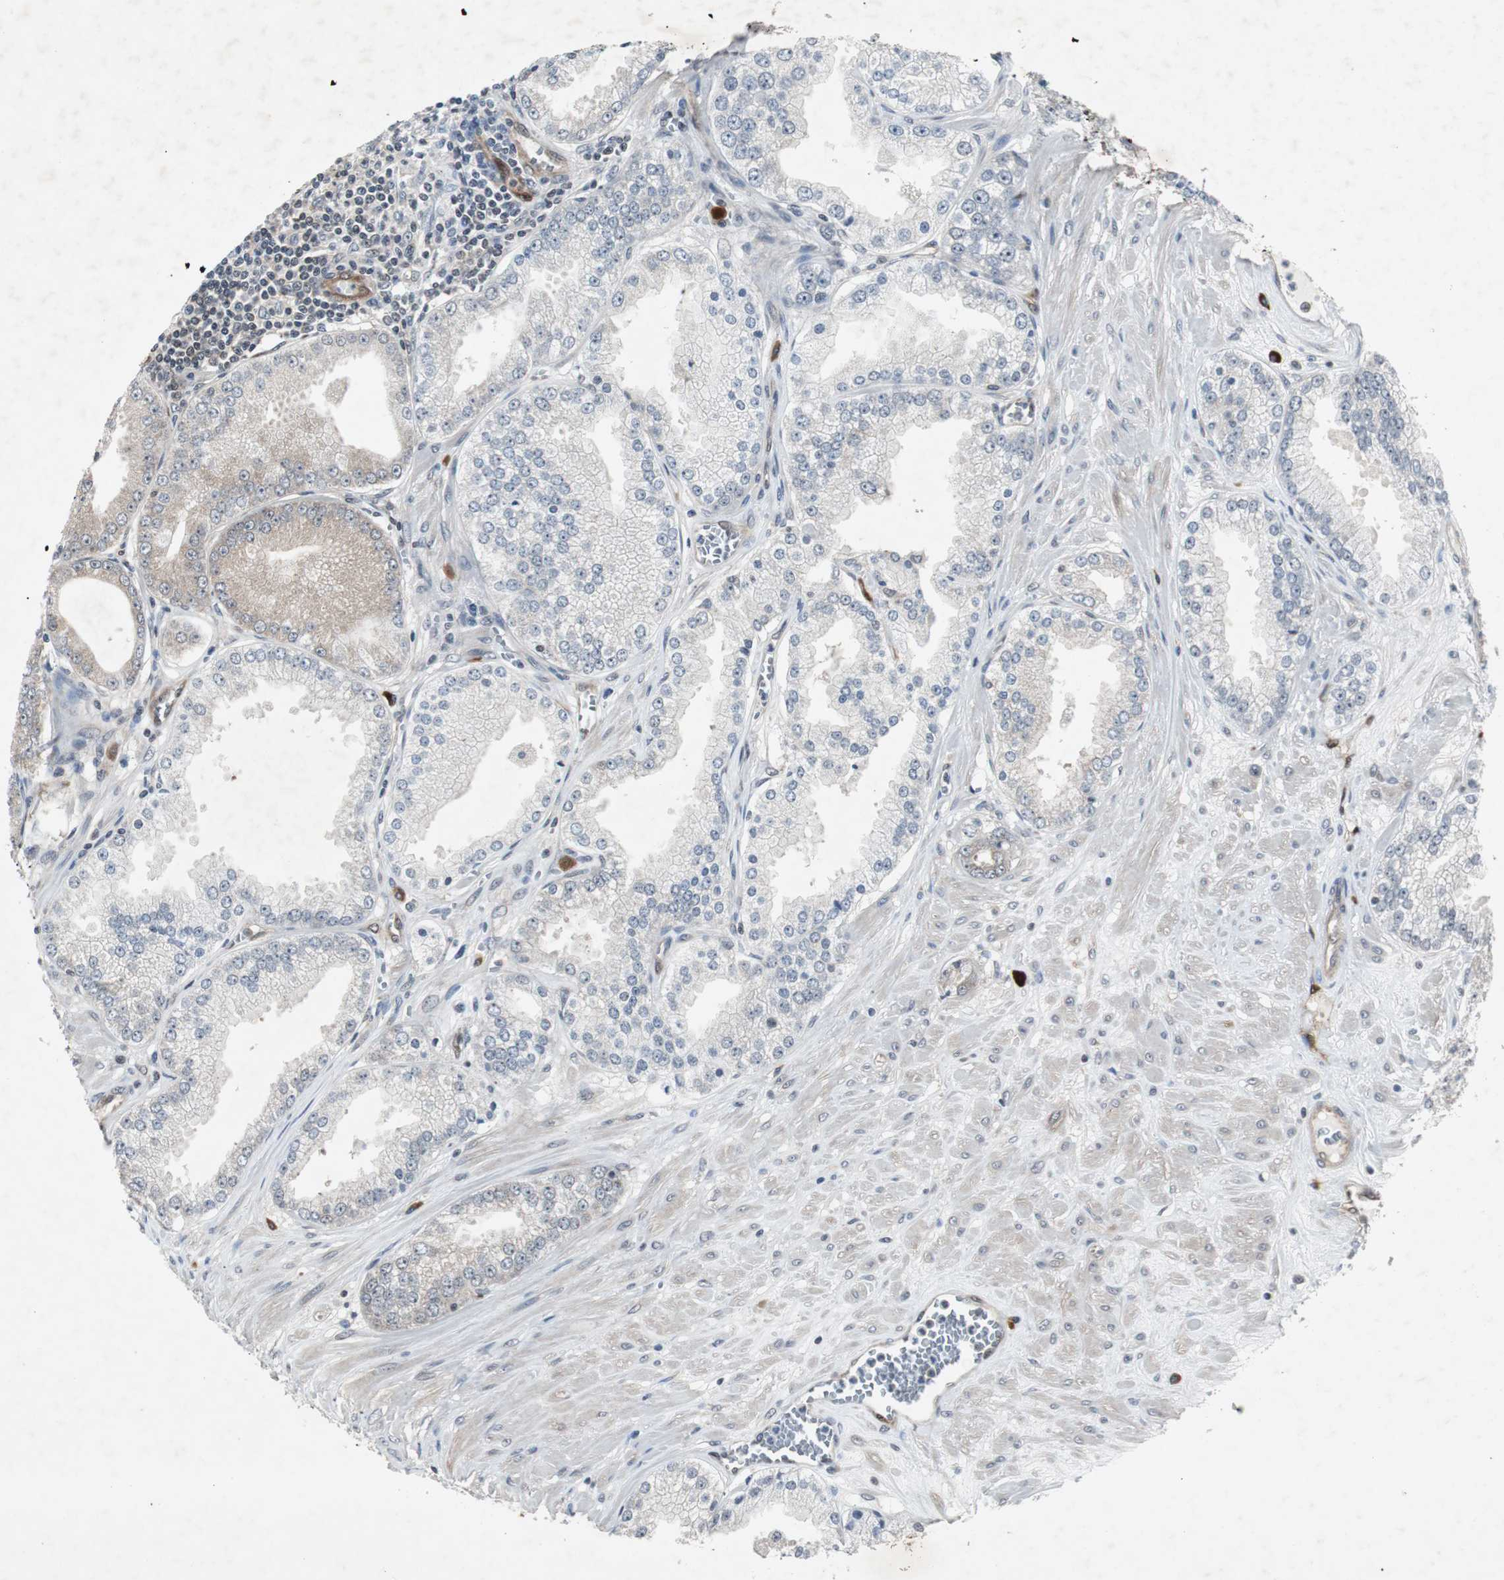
{"staining": {"intensity": "negative", "quantity": "none", "location": "none"}, "tissue": "prostate cancer", "cell_type": "Tumor cells", "image_type": "cancer", "snomed": [{"axis": "morphology", "description": "Adenocarcinoma, High grade"}, {"axis": "topography", "description": "Prostate"}], "caption": "Protein analysis of prostate adenocarcinoma (high-grade) displays no significant expression in tumor cells. (Brightfield microscopy of DAB (3,3'-diaminobenzidine) immunohistochemistry (IHC) at high magnification).", "gene": "SMAD1", "patient": {"sex": "male", "age": 61}}